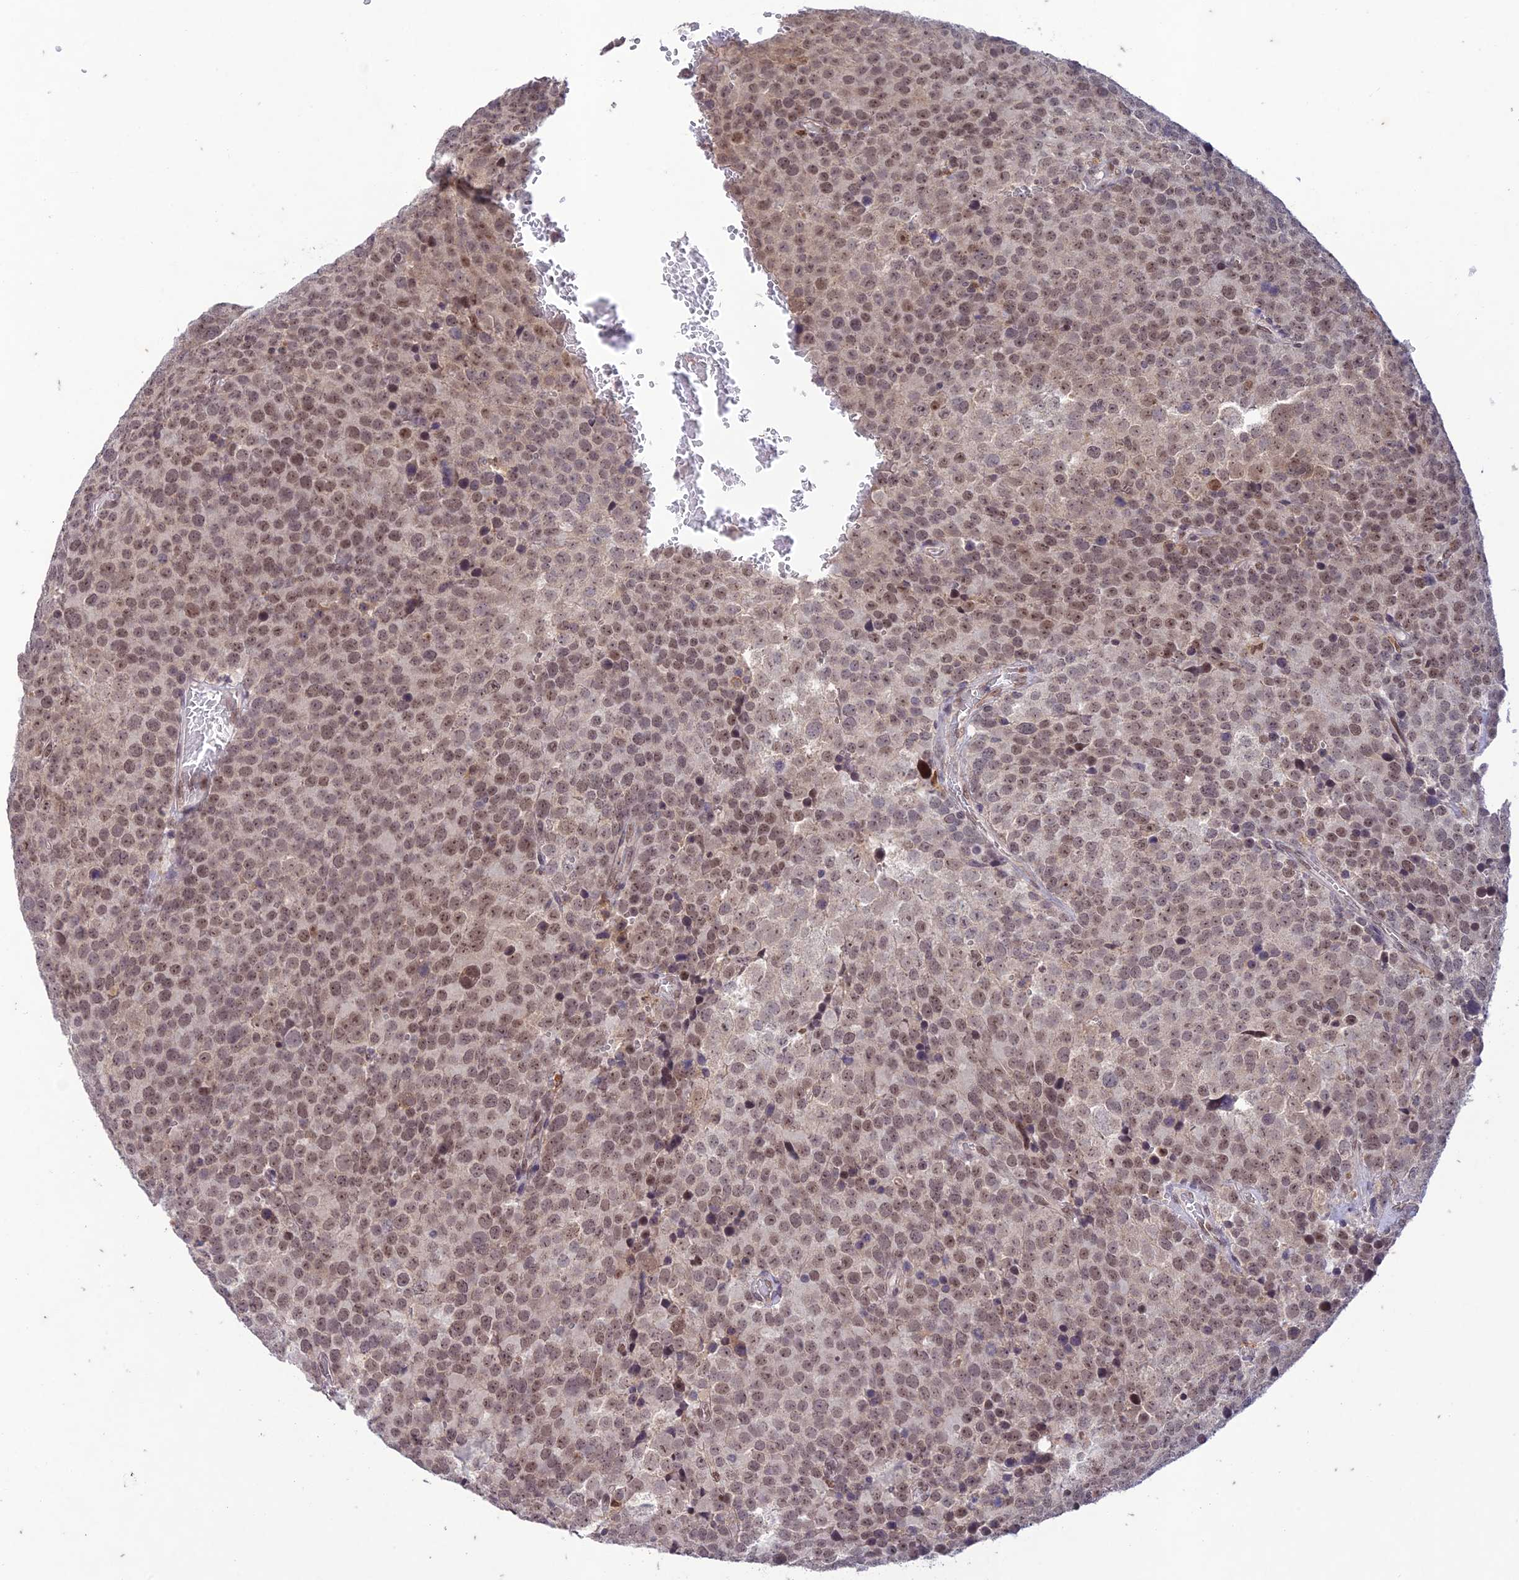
{"staining": {"intensity": "moderate", "quantity": ">75%", "location": "nuclear"}, "tissue": "testis cancer", "cell_type": "Tumor cells", "image_type": "cancer", "snomed": [{"axis": "morphology", "description": "Seminoma, NOS"}, {"axis": "topography", "description": "Testis"}], "caption": "Immunohistochemistry (IHC) (DAB (3,3'-diaminobenzidine)) staining of testis cancer demonstrates moderate nuclear protein staining in about >75% of tumor cells.", "gene": "POP4", "patient": {"sex": "male", "age": 71}}